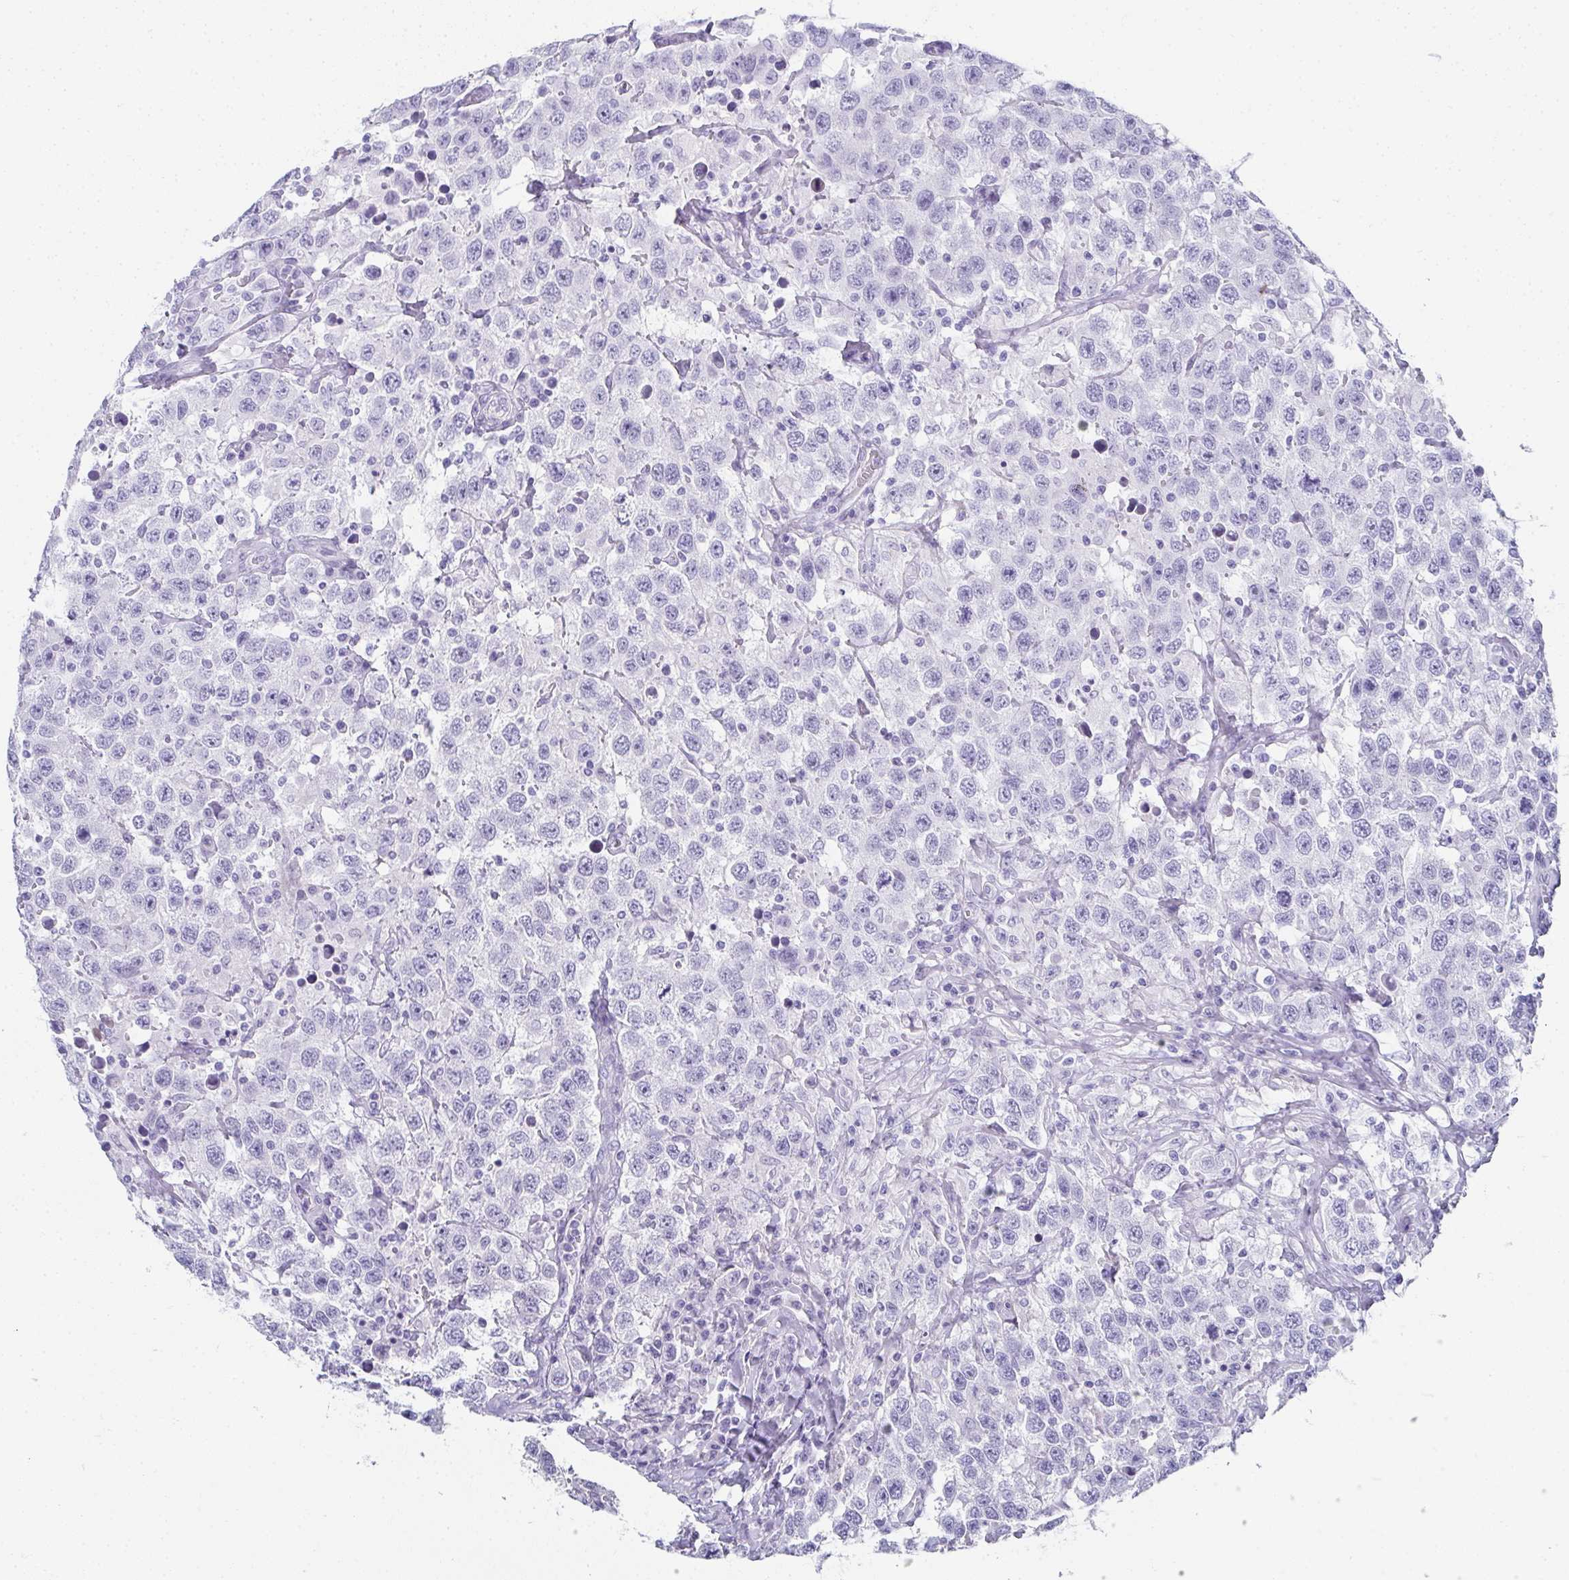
{"staining": {"intensity": "negative", "quantity": "none", "location": "none"}, "tissue": "testis cancer", "cell_type": "Tumor cells", "image_type": "cancer", "snomed": [{"axis": "morphology", "description": "Seminoma, NOS"}, {"axis": "topography", "description": "Testis"}], "caption": "Tumor cells show no significant protein expression in seminoma (testis).", "gene": "SYCP1", "patient": {"sex": "male", "age": 41}}